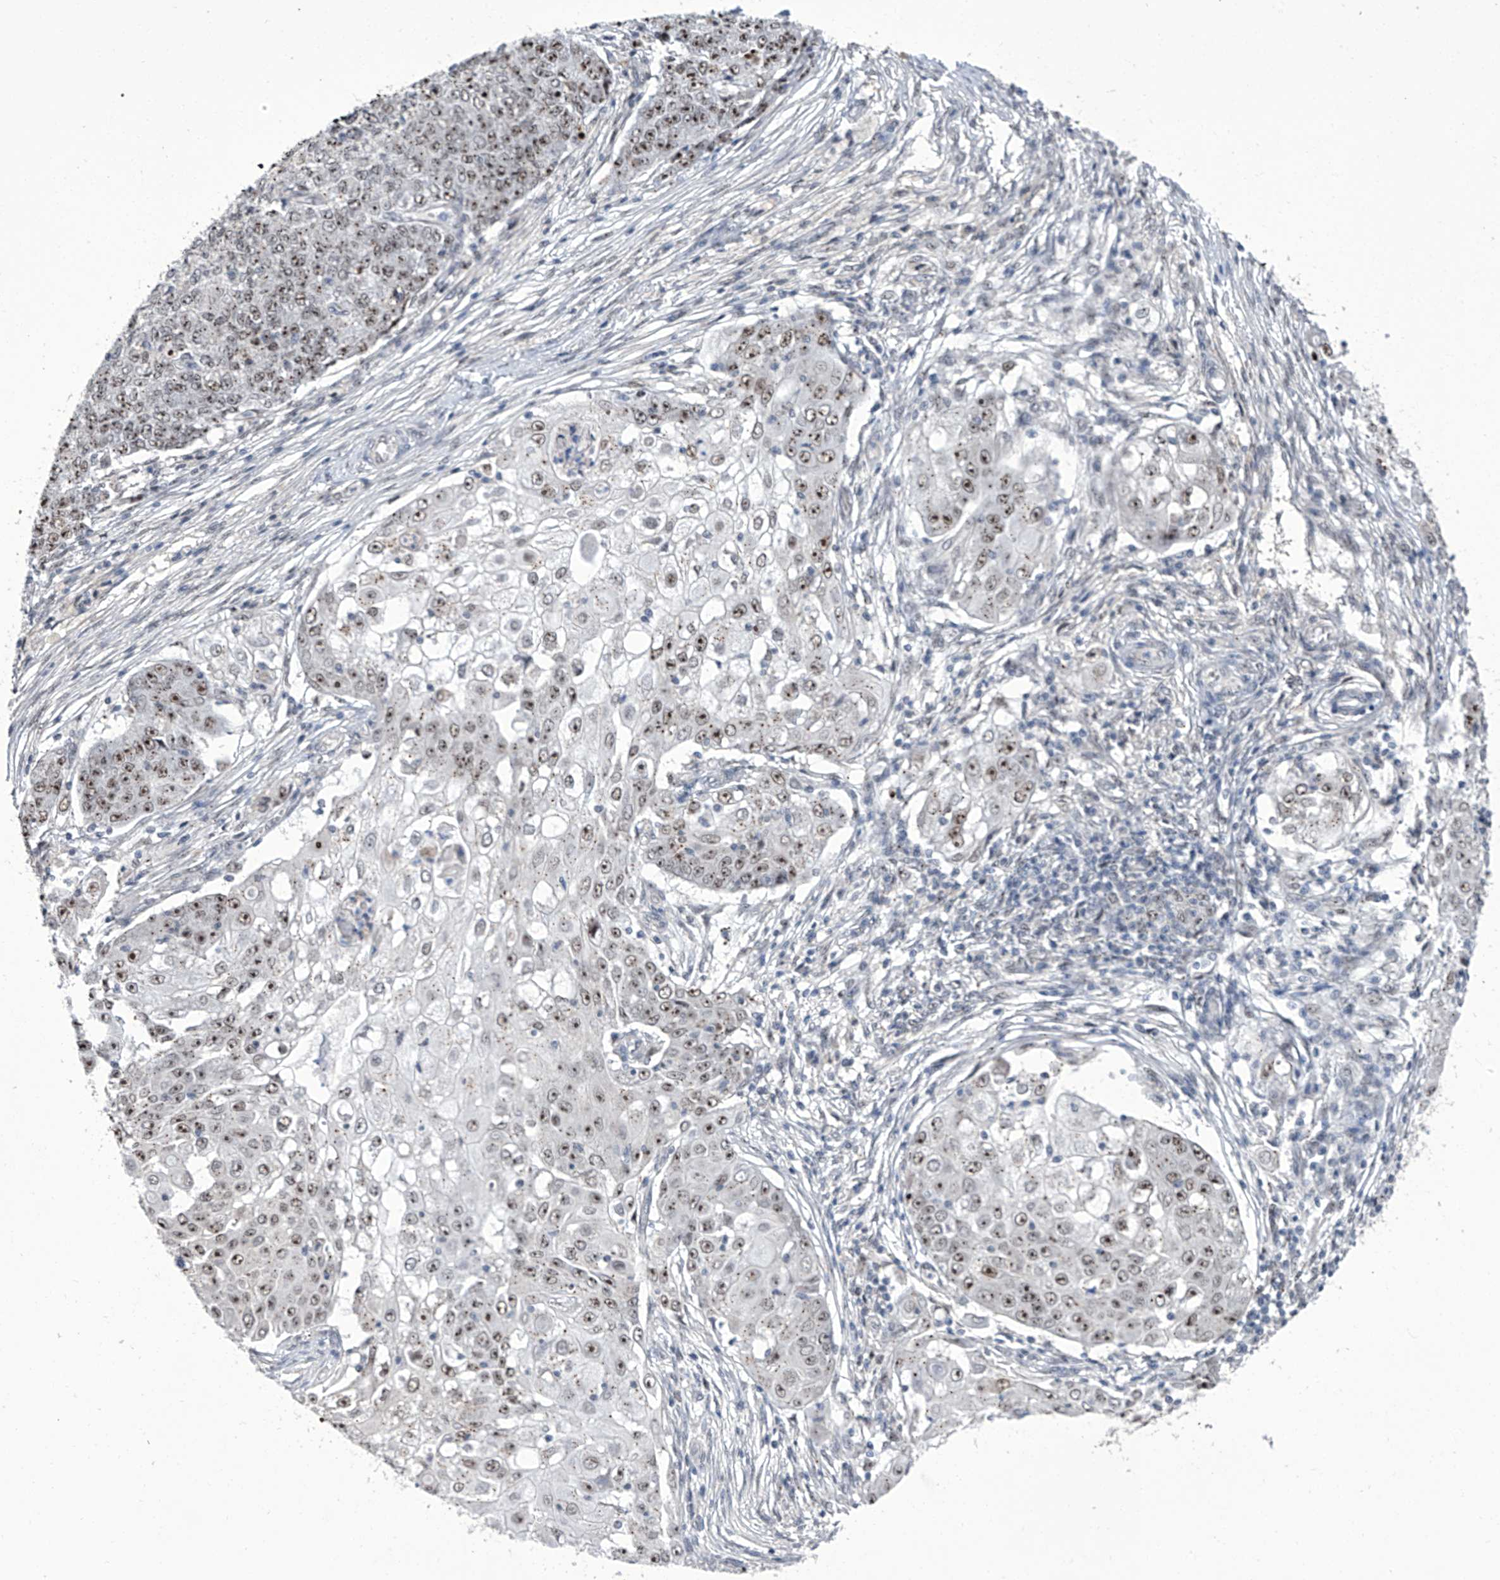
{"staining": {"intensity": "moderate", "quantity": ">75%", "location": "nuclear"}, "tissue": "ovarian cancer", "cell_type": "Tumor cells", "image_type": "cancer", "snomed": [{"axis": "morphology", "description": "Carcinoma, endometroid"}, {"axis": "topography", "description": "Ovary"}], "caption": "Human endometroid carcinoma (ovarian) stained with a brown dye shows moderate nuclear positive positivity in about >75% of tumor cells.", "gene": "CMTR1", "patient": {"sex": "female", "age": 42}}